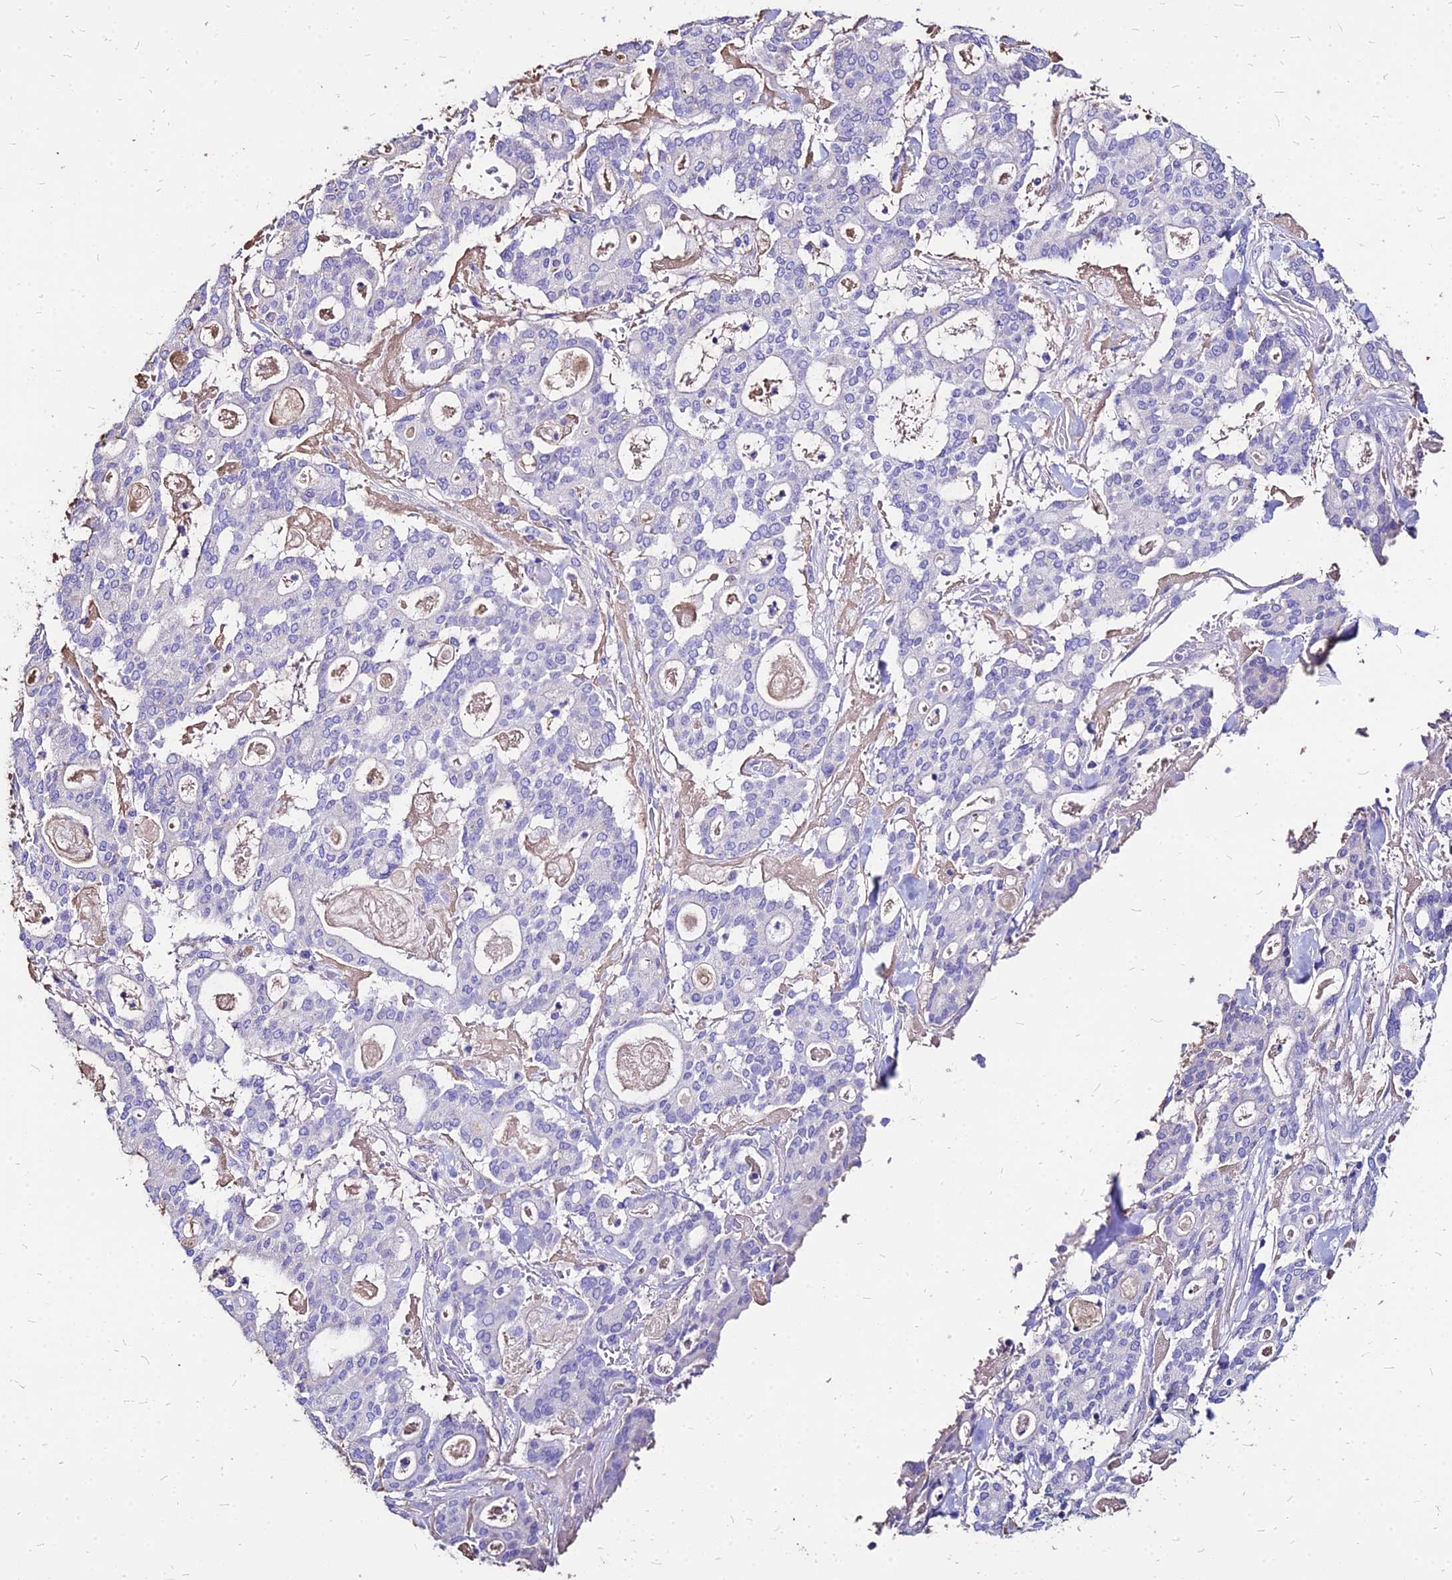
{"staining": {"intensity": "negative", "quantity": "none", "location": "none"}, "tissue": "pancreatic cancer", "cell_type": "Tumor cells", "image_type": "cancer", "snomed": [{"axis": "morphology", "description": "Adenocarcinoma, NOS"}, {"axis": "topography", "description": "Pancreas"}], "caption": "DAB immunohistochemical staining of human adenocarcinoma (pancreatic) demonstrates no significant staining in tumor cells. Brightfield microscopy of immunohistochemistry stained with DAB (3,3'-diaminobenzidine) (brown) and hematoxylin (blue), captured at high magnification.", "gene": "NME5", "patient": {"sex": "male", "age": 63}}